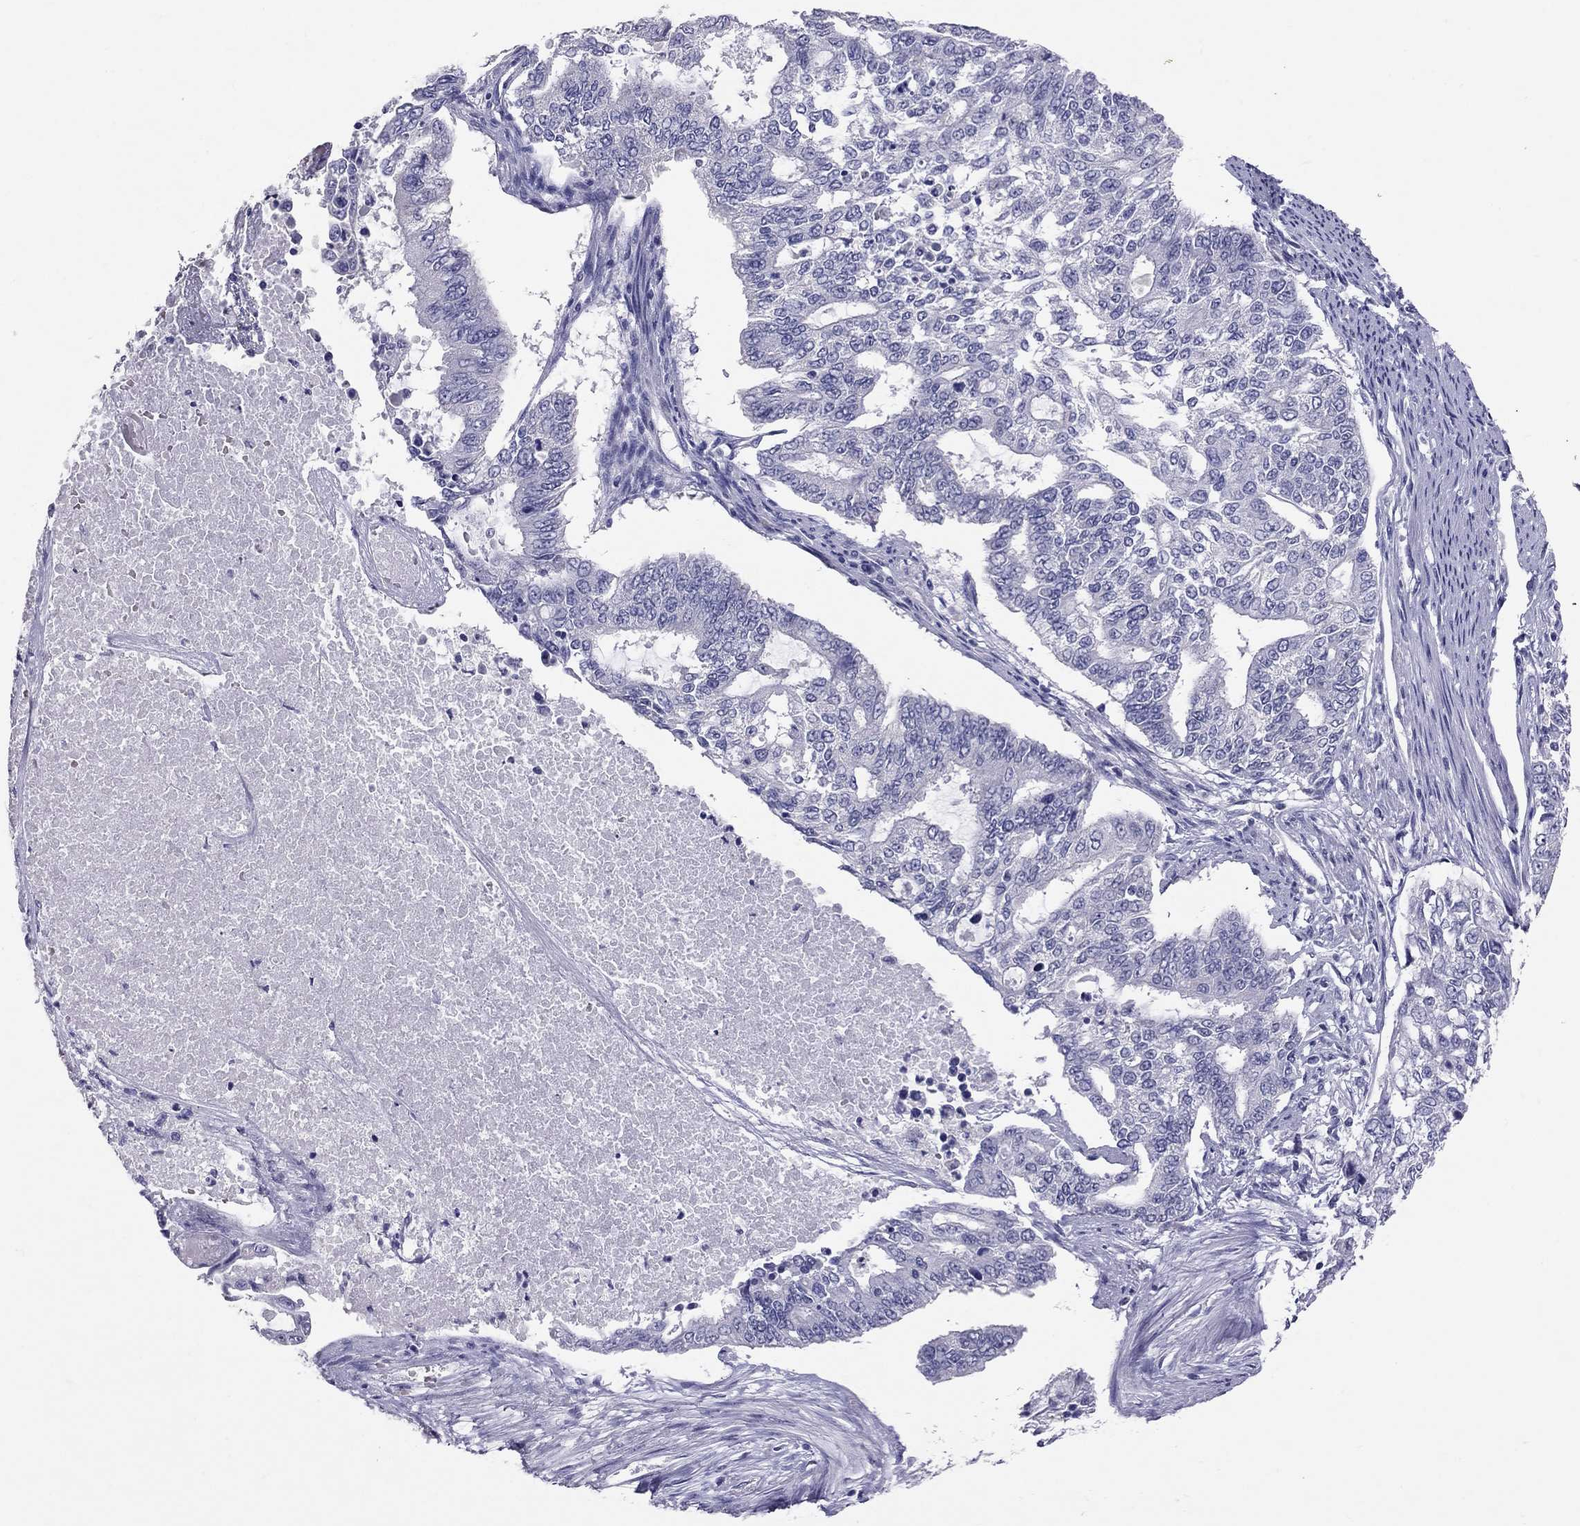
{"staining": {"intensity": "negative", "quantity": "none", "location": "none"}, "tissue": "endometrial cancer", "cell_type": "Tumor cells", "image_type": "cancer", "snomed": [{"axis": "morphology", "description": "Adenocarcinoma, NOS"}, {"axis": "topography", "description": "Uterus"}], "caption": "This is an immunohistochemistry (IHC) histopathology image of human endometrial cancer. There is no positivity in tumor cells.", "gene": "PSMB11", "patient": {"sex": "female", "age": 59}}